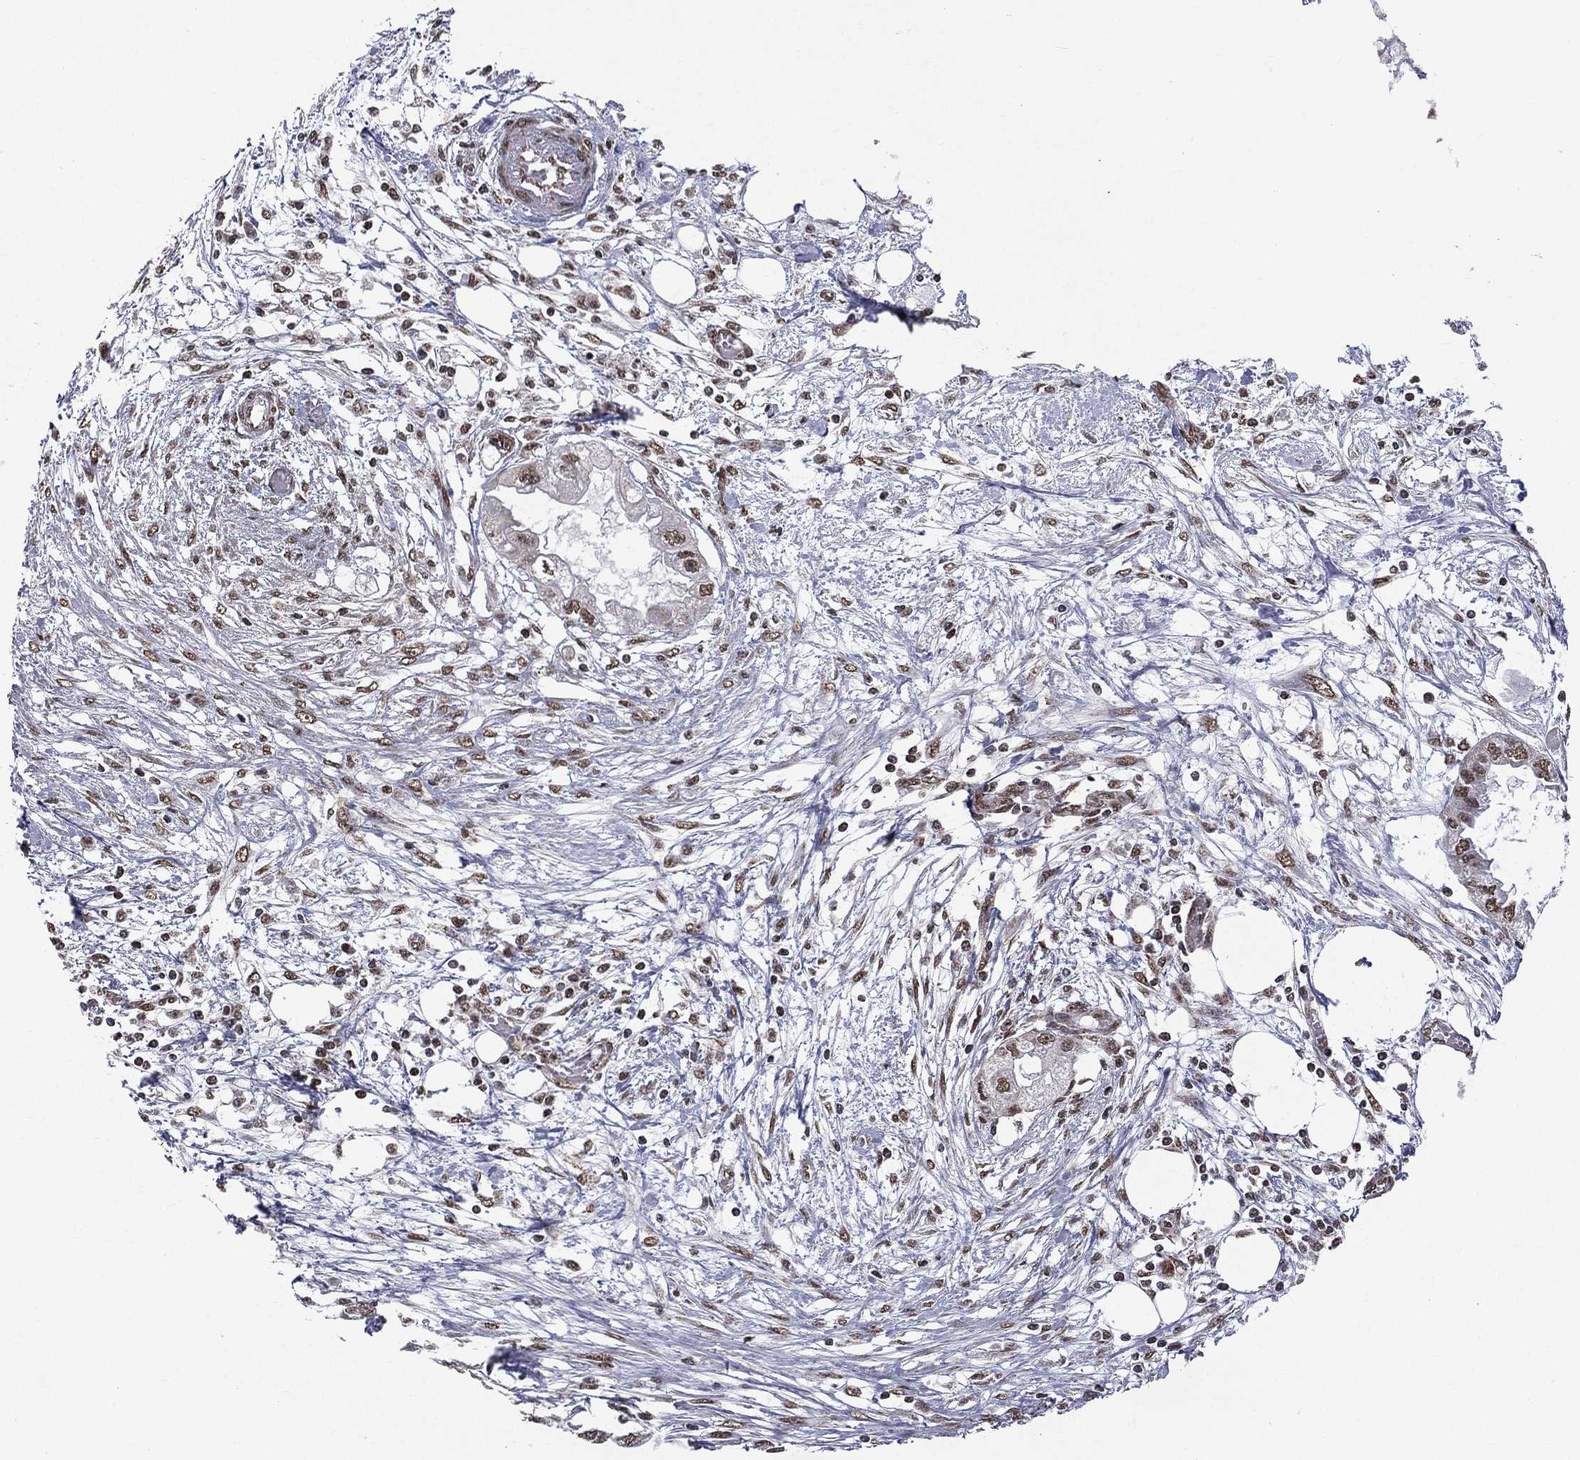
{"staining": {"intensity": "moderate", "quantity": "25%-75%", "location": "nuclear"}, "tissue": "endometrial cancer", "cell_type": "Tumor cells", "image_type": "cancer", "snomed": [{"axis": "morphology", "description": "Adenocarcinoma, NOS"}, {"axis": "morphology", "description": "Adenocarcinoma, metastatic, NOS"}, {"axis": "topography", "description": "Adipose tissue"}, {"axis": "topography", "description": "Endometrium"}], "caption": "Immunohistochemistry histopathology image of adenocarcinoma (endometrial) stained for a protein (brown), which shows medium levels of moderate nuclear expression in approximately 25%-75% of tumor cells.", "gene": "C5orf24", "patient": {"sex": "female", "age": 67}}